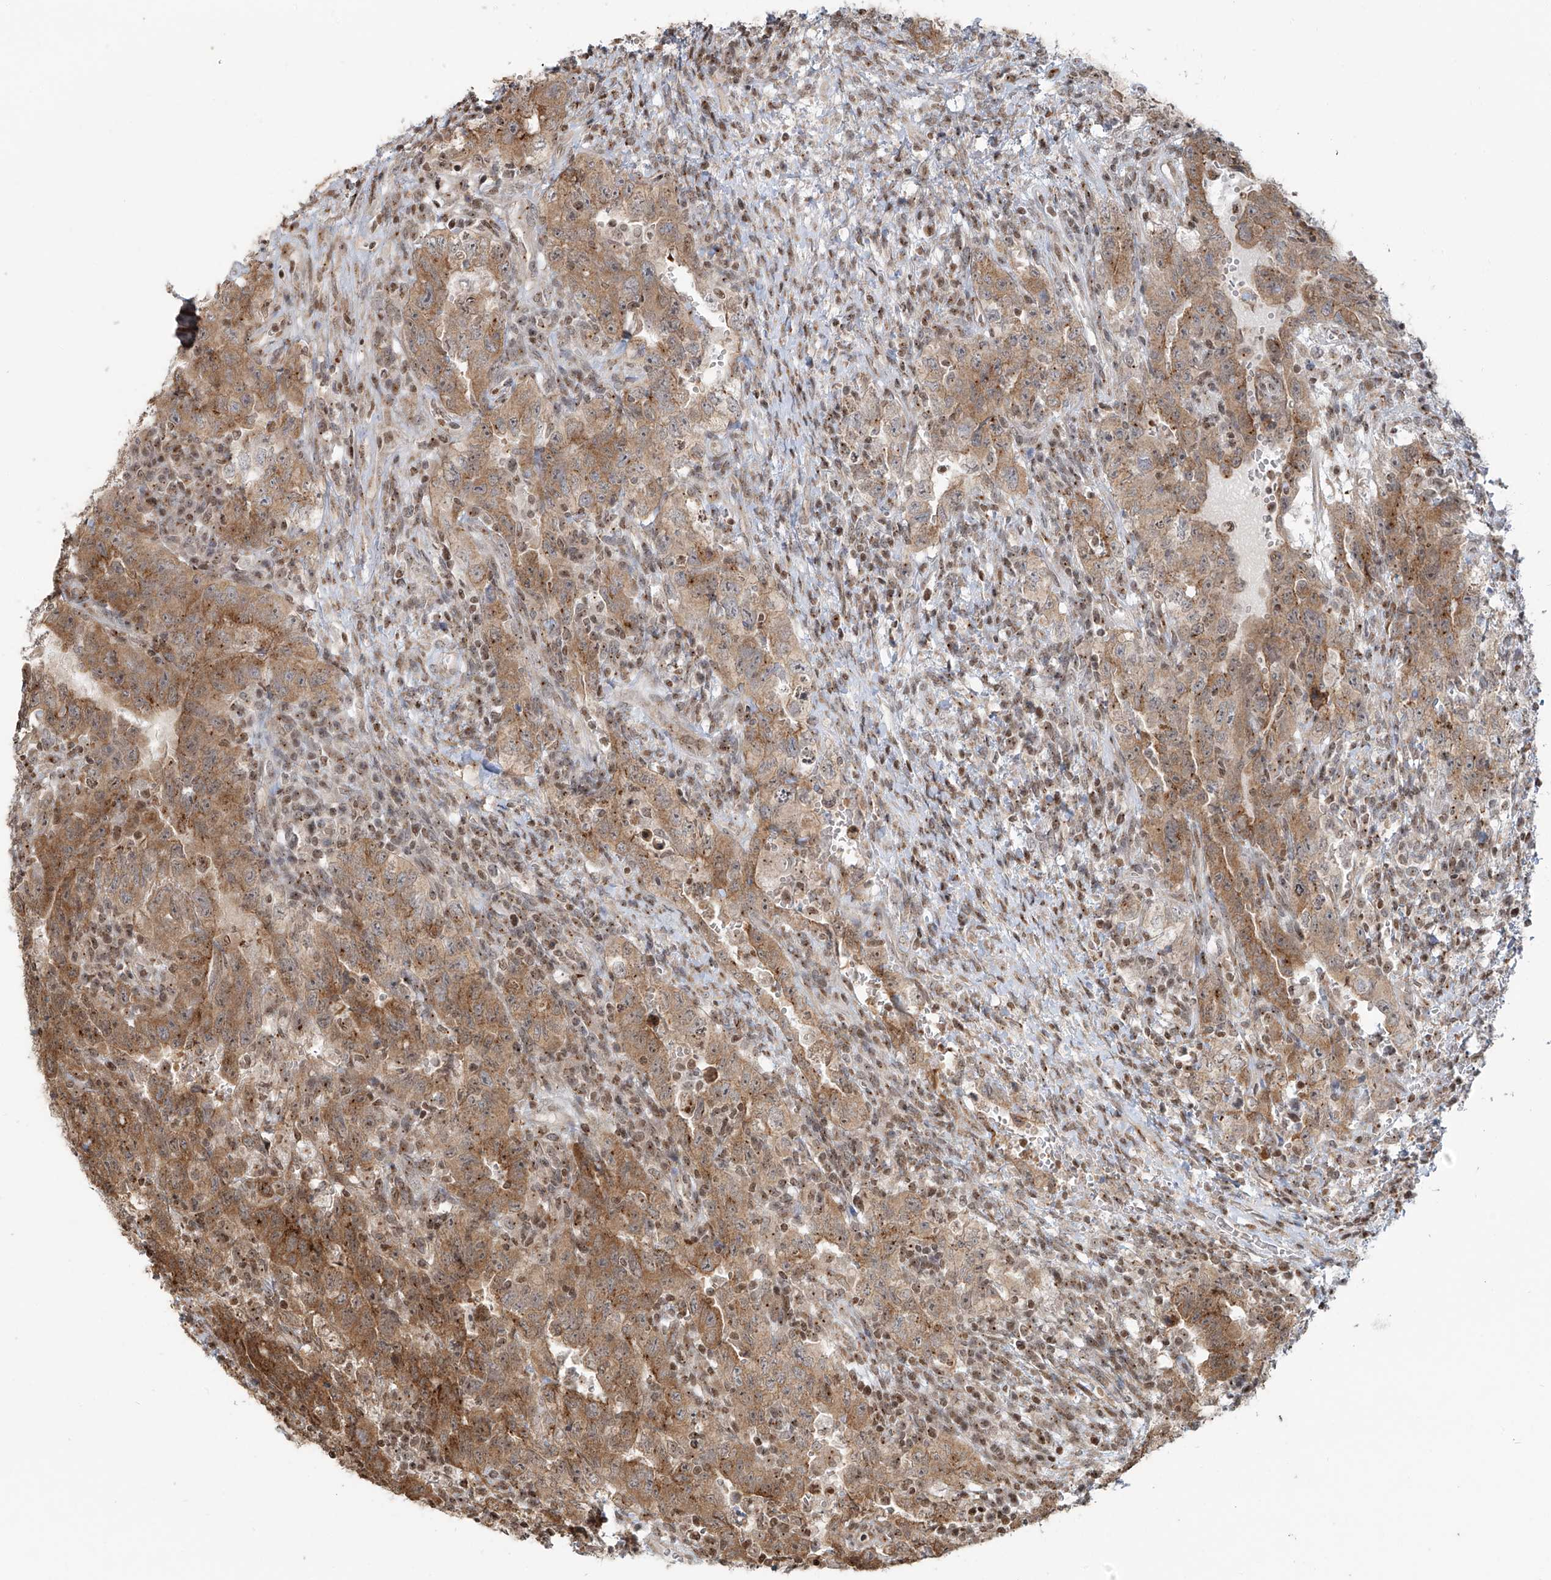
{"staining": {"intensity": "moderate", "quantity": ">75%", "location": "cytoplasmic/membranous"}, "tissue": "testis cancer", "cell_type": "Tumor cells", "image_type": "cancer", "snomed": [{"axis": "morphology", "description": "Carcinoma, Embryonal, NOS"}, {"axis": "topography", "description": "Testis"}], "caption": "Human testis cancer (embryonal carcinoma) stained with a protein marker demonstrates moderate staining in tumor cells.", "gene": "VMP1", "patient": {"sex": "male", "age": 26}}